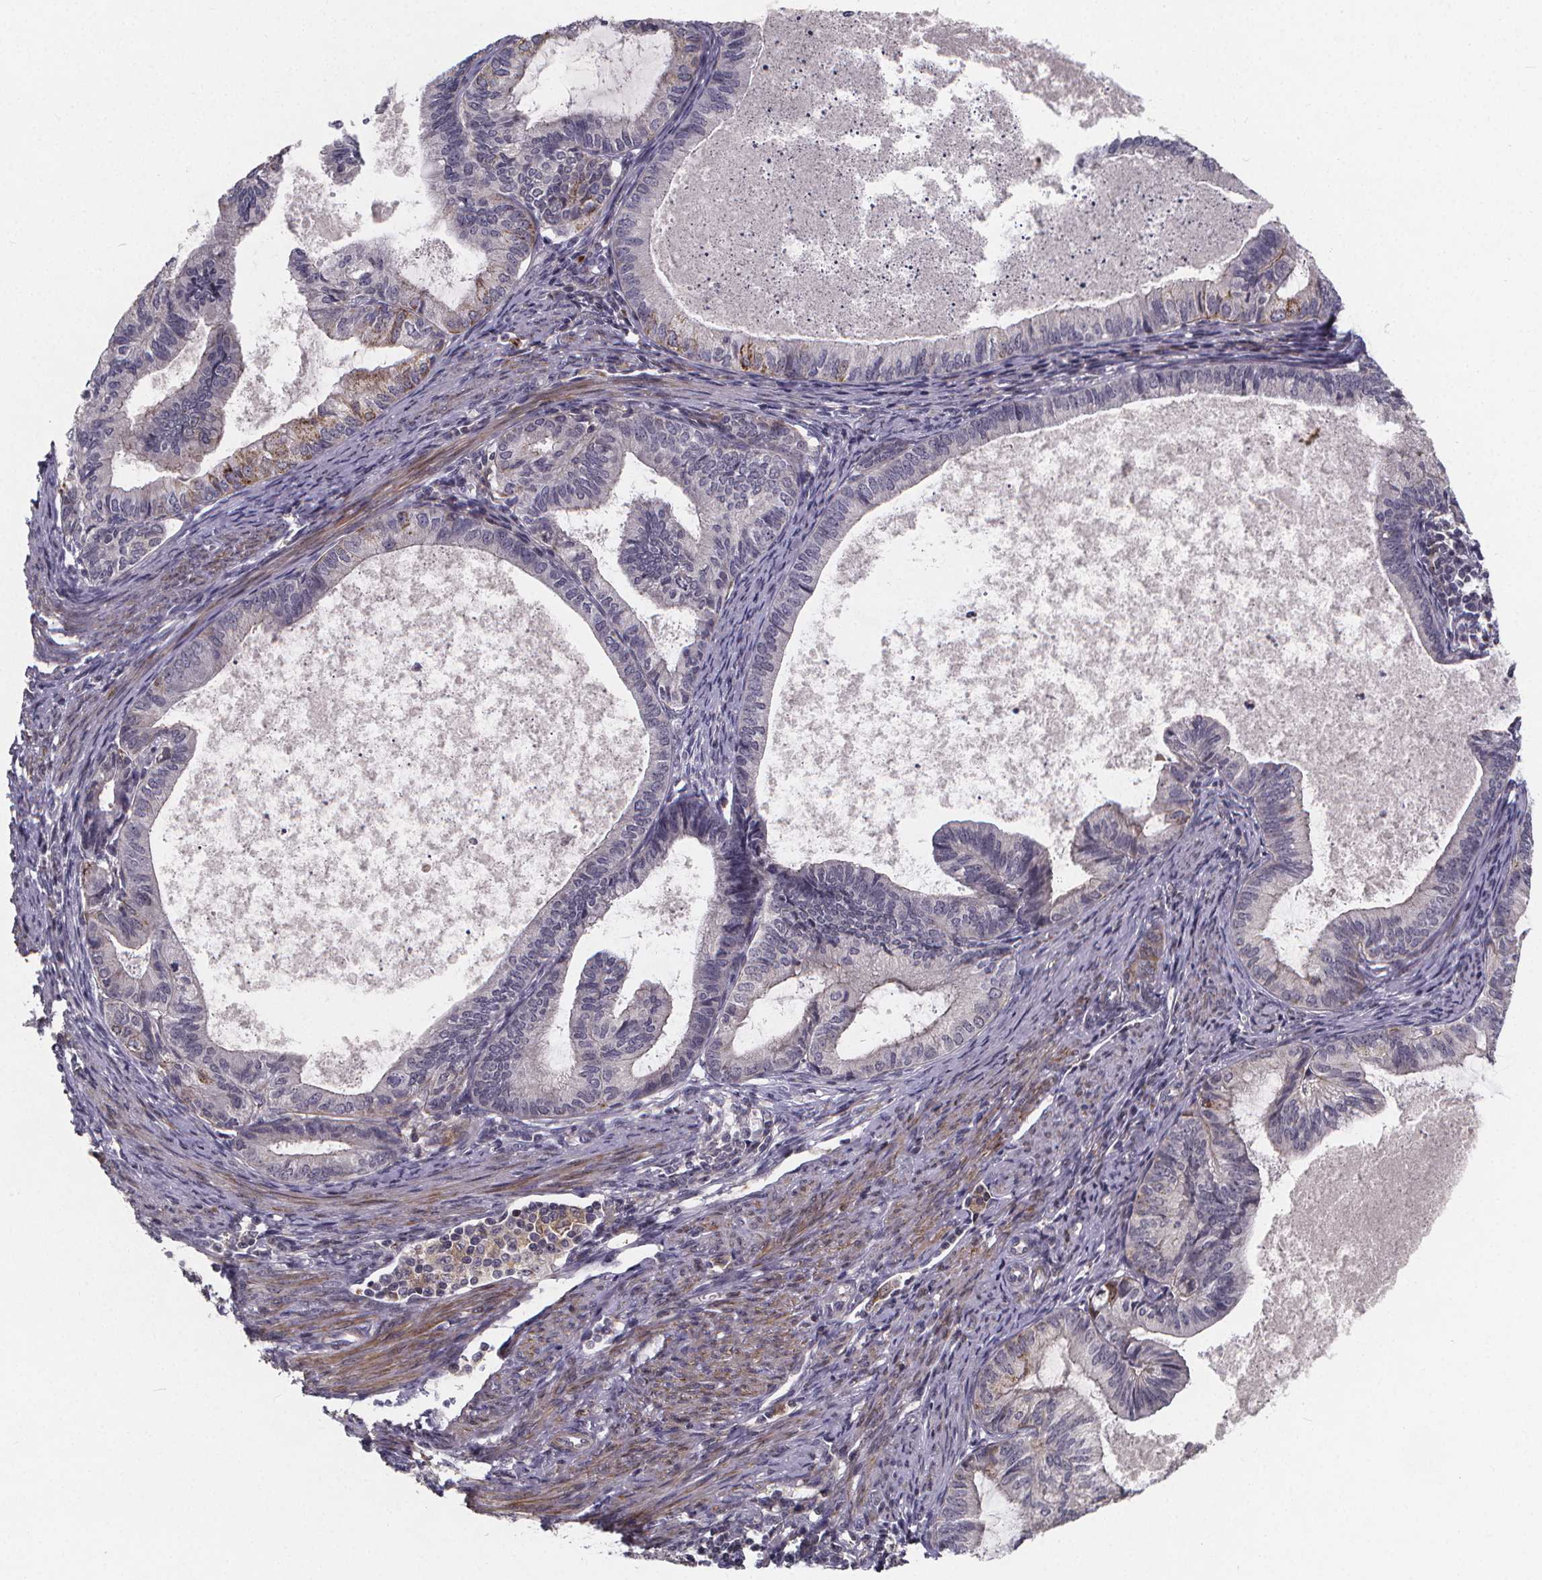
{"staining": {"intensity": "moderate", "quantity": "<25%", "location": "cytoplasmic/membranous"}, "tissue": "endometrial cancer", "cell_type": "Tumor cells", "image_type": "cancer", "snomed": [{"axis": "morphology", "description": "Adenocarcinoma, NOS"}, {"axis": "topography", "description": "Endometrium"}], "caption": "IHC micrograph of human endometrial adenocarcinoma stained for a protein (brown), which reveals low levels of moderate cytoplasmic/membranous expression in about <25% of tumor cells.", "gene": "FBXW2", "patient": {"sex": "female", "age": 86}}